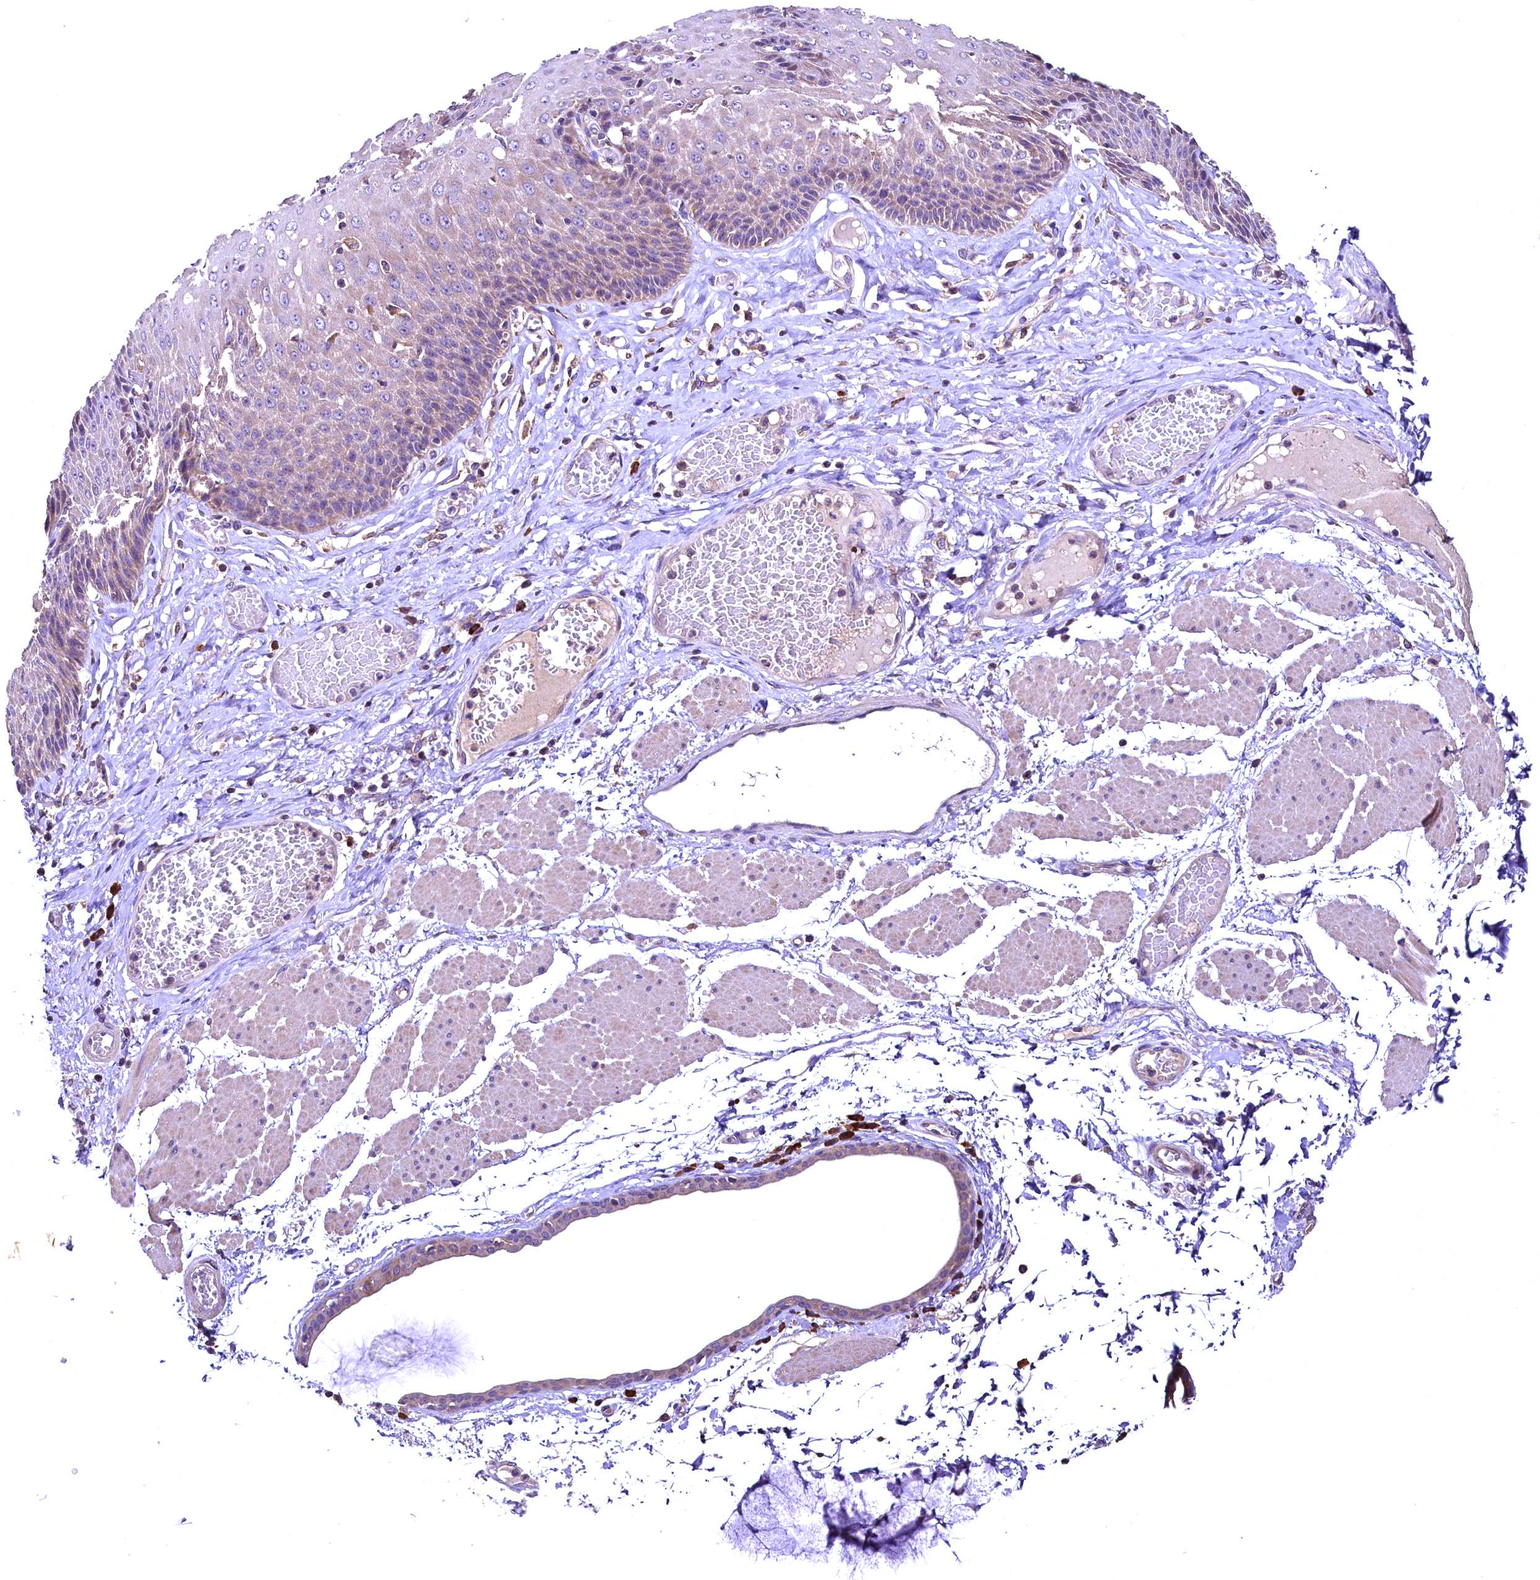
{"staining": {"intensity": "weak", "quantity": "25%-75%", "location": "cytoplasmic/membranous"}, "tissue": "esophagus", "cell_type": "Squamous epithelial cells", "image_type": "normal", "snomed": [{"axis": "morphology", "description": "Normal tissue, NOS"}, {"axis": "topography", "description": "Esophagus"}], "caption": "Immunohistochemical staining of normal esophagus shows weak cytoplasmic/membranous protein positivity in approximately 25%-75% of squamous epithelial cells.", "gene": "ENKD1", "patient": {"sex": "male", "age": 60}}